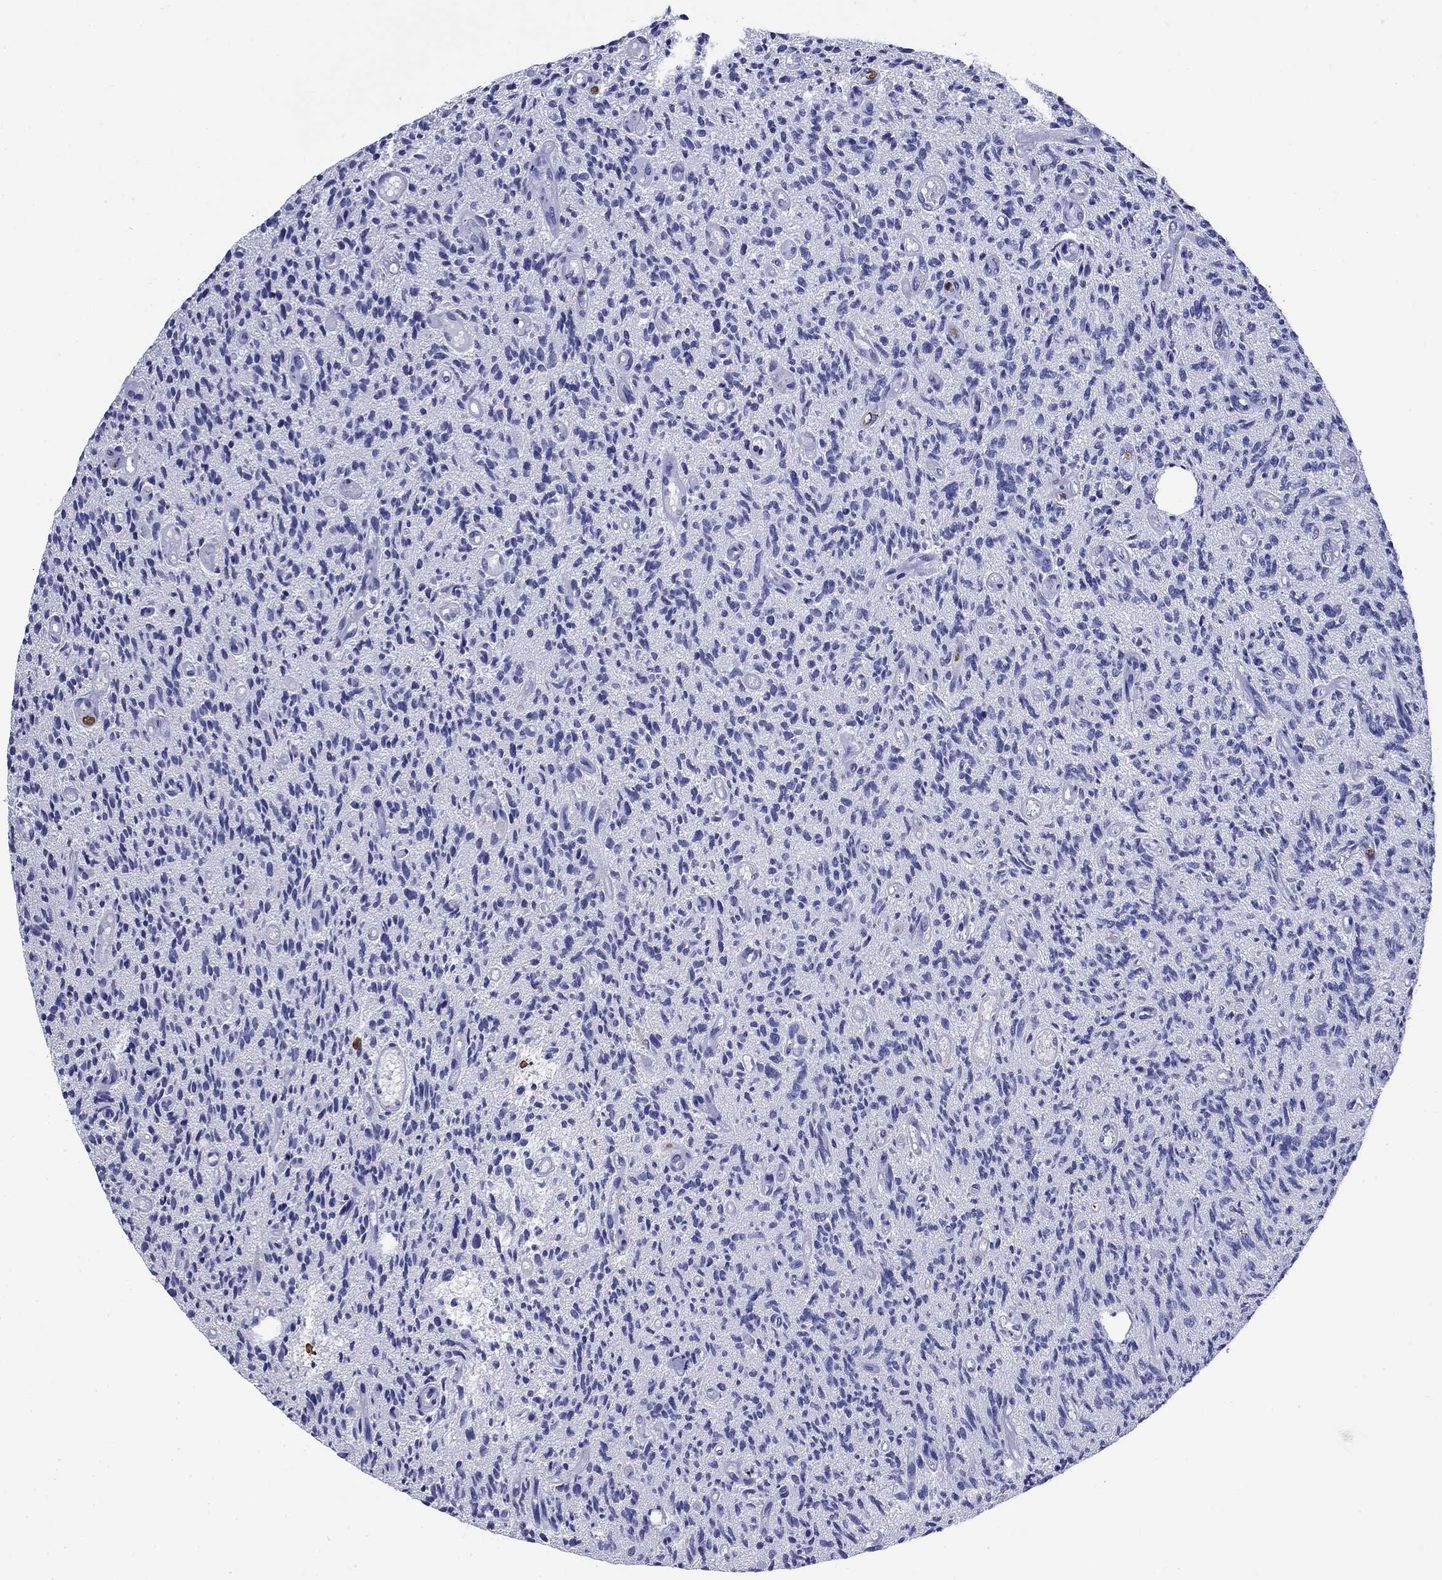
{"staining": {"intensity": "negative", "quantity": "none", "location": "none"}, "tissue": "glioma", "cell_type": "Tumor cells", "image_type": "cancer", "snomed": [{"axis": "morphology", "description": "Glioma, malignant, High grade"}, {"axis": "topography", "description": "Brain"}], "caption": "Protein analysis of glioma shows no significant positivity in tumor cells. (Stains: DAB (3,3'-diaminobenzidine) immunohistochemistry with hematoxylin counter stain, Microscopy: brightfield microscopy at high magnification).", "gene": "TFR2", "patient": {"sex": "male", "age": 64}}